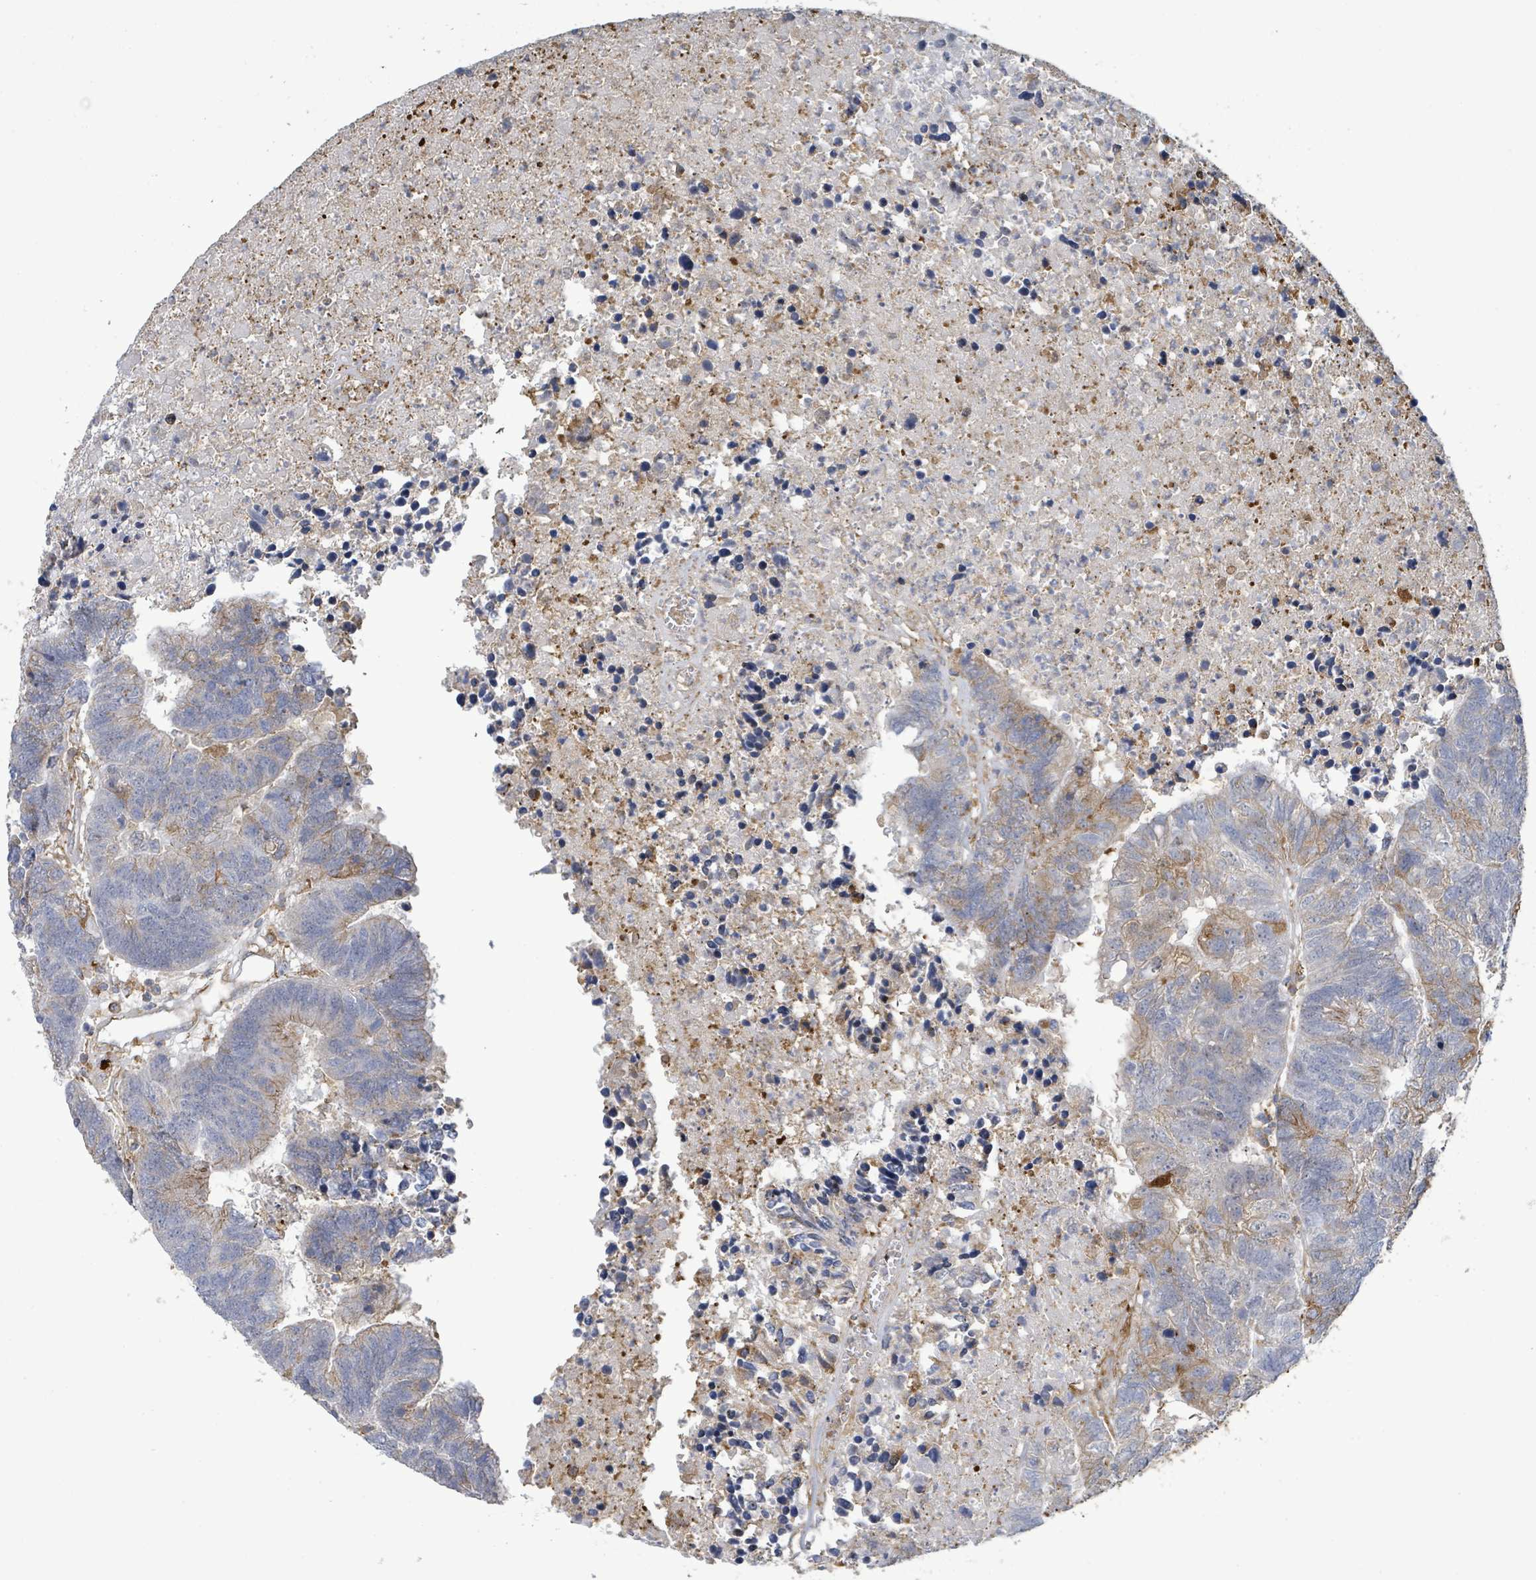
{"staining": {"intensity": "moderate", "quantity": "<25%", "location": "cytoplasmic/membranous"}, "tissue": "colorectal cancer", "cell_type": "Tumor cells", "image_type": "cancer", "snomed": [{"axis": "morphology", "description": "Adenocarcinoma, NOS"}, {"axis": "topography", "description": "Colon"}], "caption": "Human colorectal adenocarcinoma stained for a protein (brown) shows moderate cytoplasmic/membranous positive positivity in about <25% of tumor cells.", "gene": "EGFL7", "patient": {"sex": "female", "age": 48}}